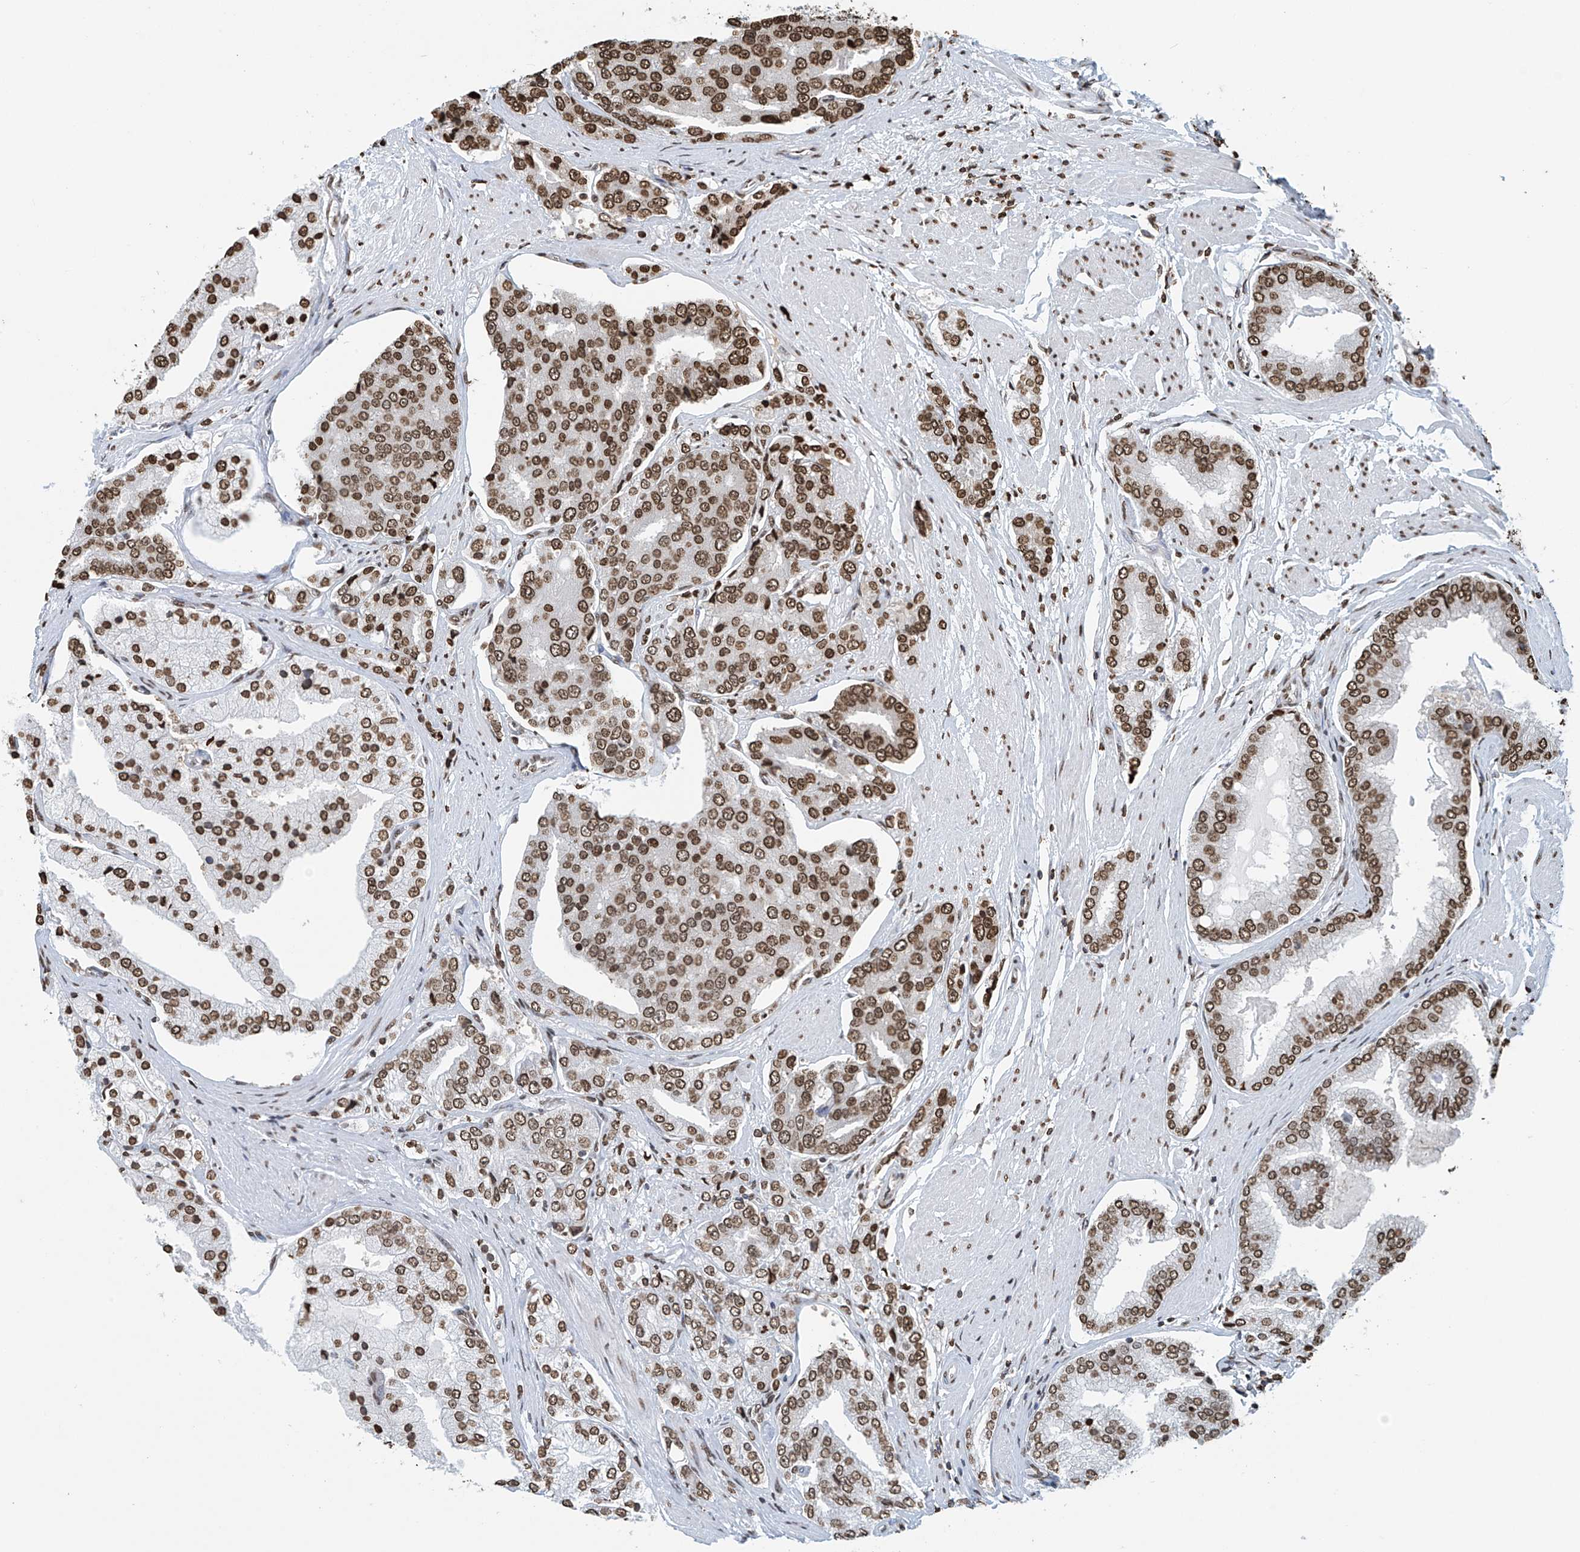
{"staining": {"intensity": "strong", "quantity": ">75%", "location": "nuclear"}, "tissue": "prostate cancer", "cell_type": "Tumor cells", "image_type": "cancer", "snomed": [{"axis": "morphology", "description": "Adenocarcinoma, High grade"}, {"axis": "topography", "description": "Prostate"}], "caption": "The immunohistochemical stain highlights strong nuclear positivity in tumor cells of prostate cancer (high-grade adenocarcinoma) tissue.", "gene": "DPPA2", "patient": {"sex": "male", "age": 50}}